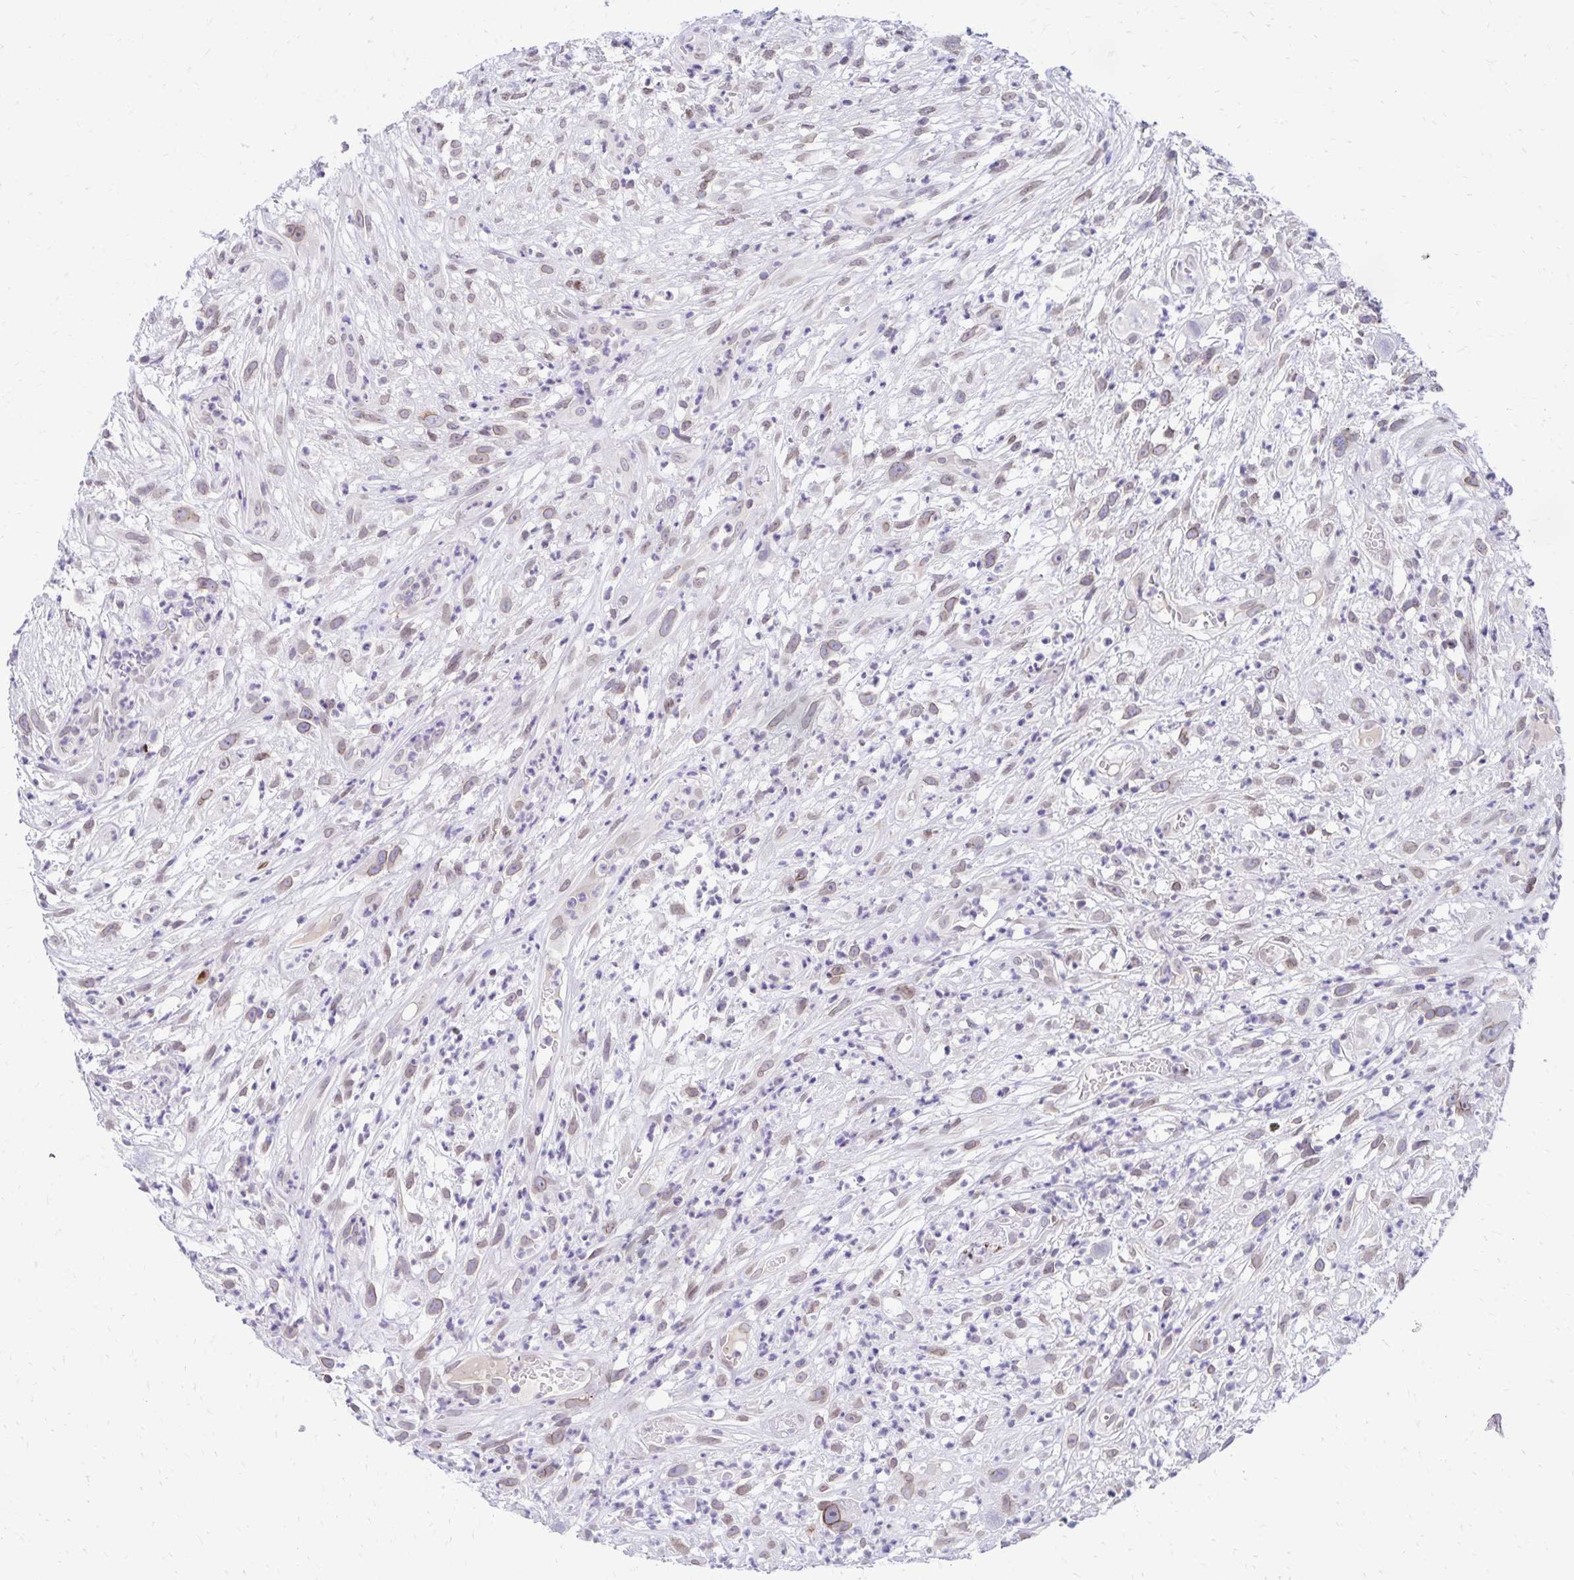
{"staining": {"intensity": "weak", "quantity": "25%-75%", "location": "cytoplasmic/membranous,nuclear"}, "tissue": "head and neck cancer", "cell_type": "Tumor cells", "image_type": "cancer", "snomed": [{"axis": "morphology", "description": "Squamous cell carcinoma, NOS"}, {"axis": "topography", "description": "Head-Neck"}], "caption": "There is low levels of weak cytoplasmic/membranous and nuclear positivity in tumor cells of head and neck cancer (squamous cell carcinoma), as demonstrated by immunohistochemical staining (brown color).", "gene": "FAM166C", "patient": {"sex": "male", "age": 65}}